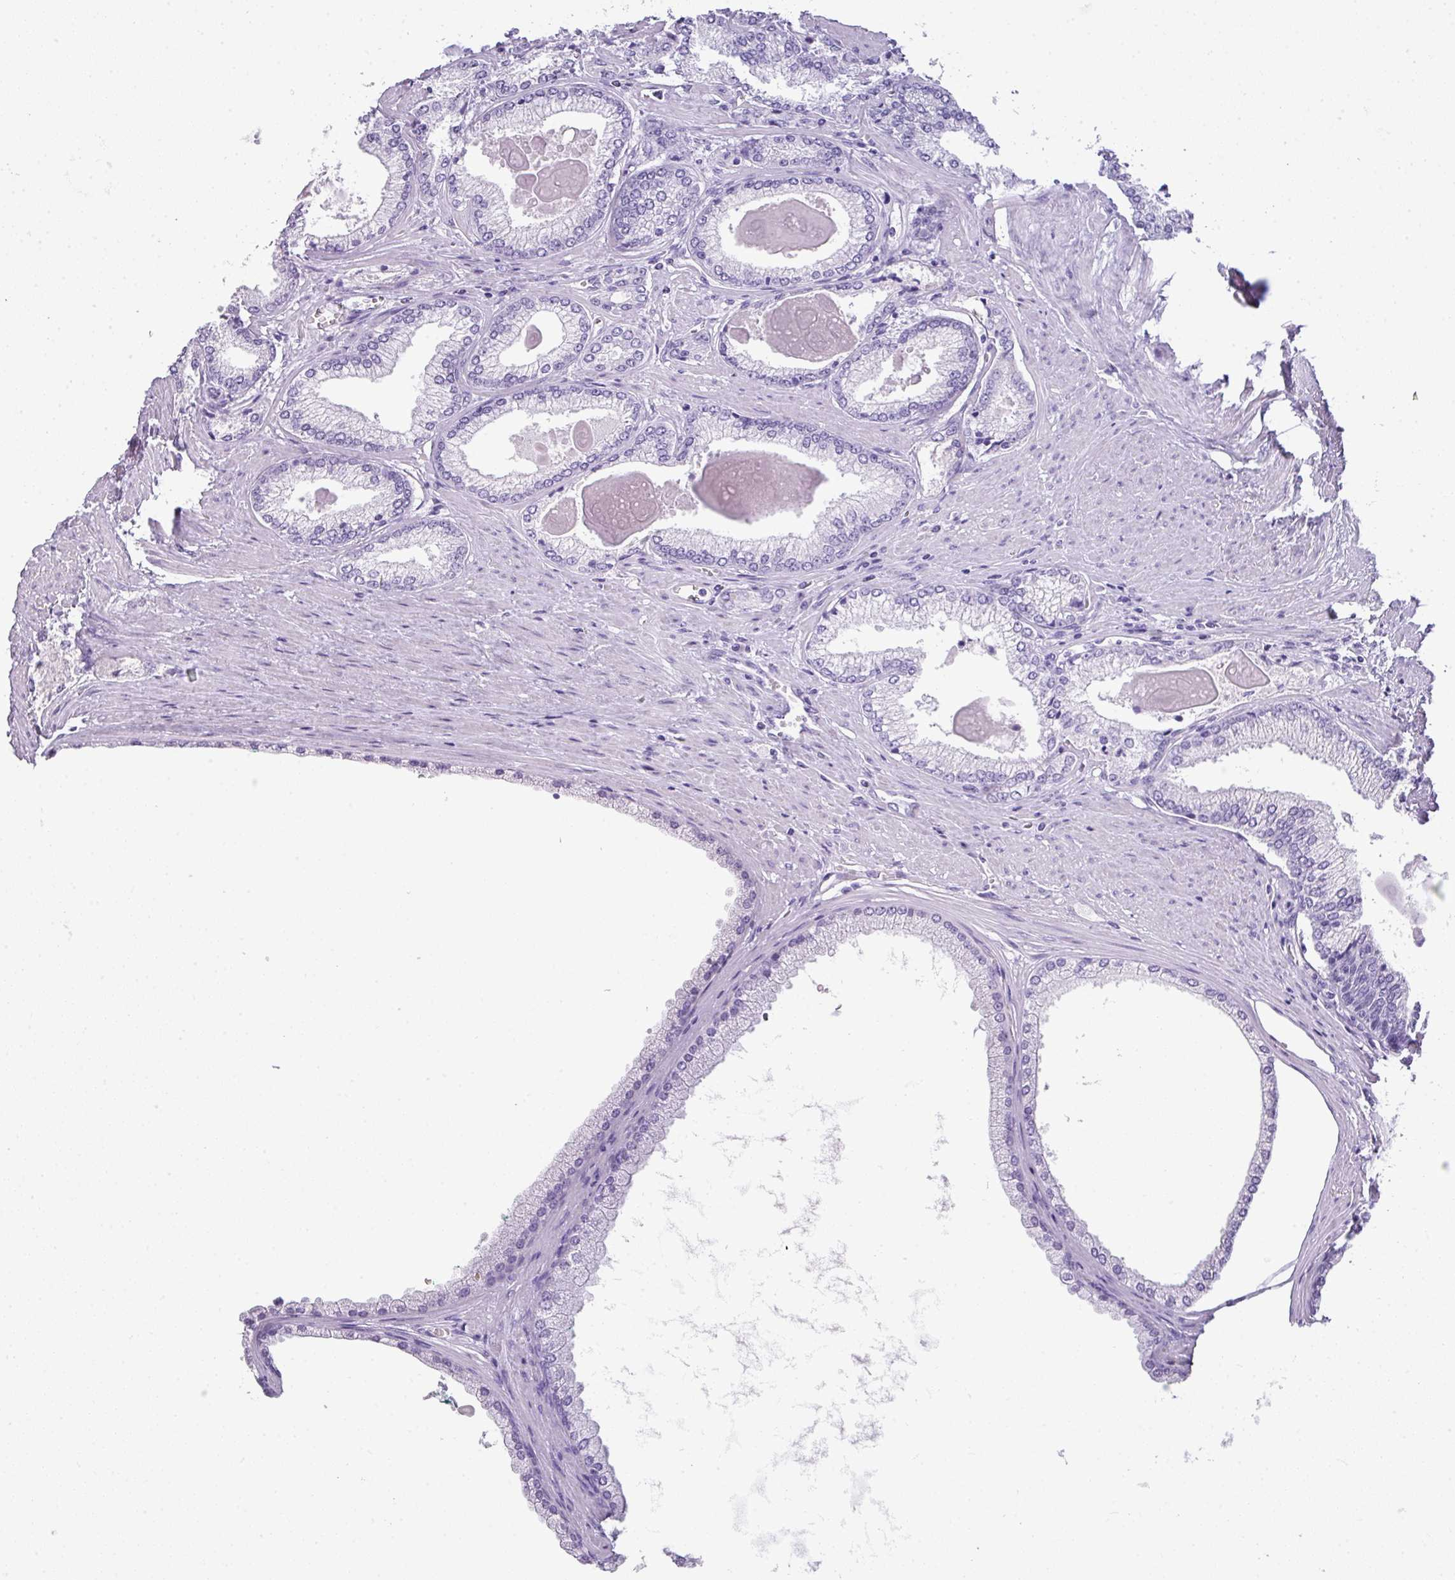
{"staining": {"intensity": "negative", "quantity": "none", "location": "none"}, "tissue": "prostate cancer", "cell_type": "Tumor cells", "image_type": "cancer", "snomed": [{"axis": "morphology", "description": "Adenocarcinoma, High grade"}, {"axis": "topography", "description": "Prostate"}], "caption": "High power microscopy histopathology image of an IHC photomicrograph of high-grade adenocarcinoma (prostate), revealing no significant expression in tumor cells.", "gene": "TNP1", "patient": {"sex": "male", "age": 66}}